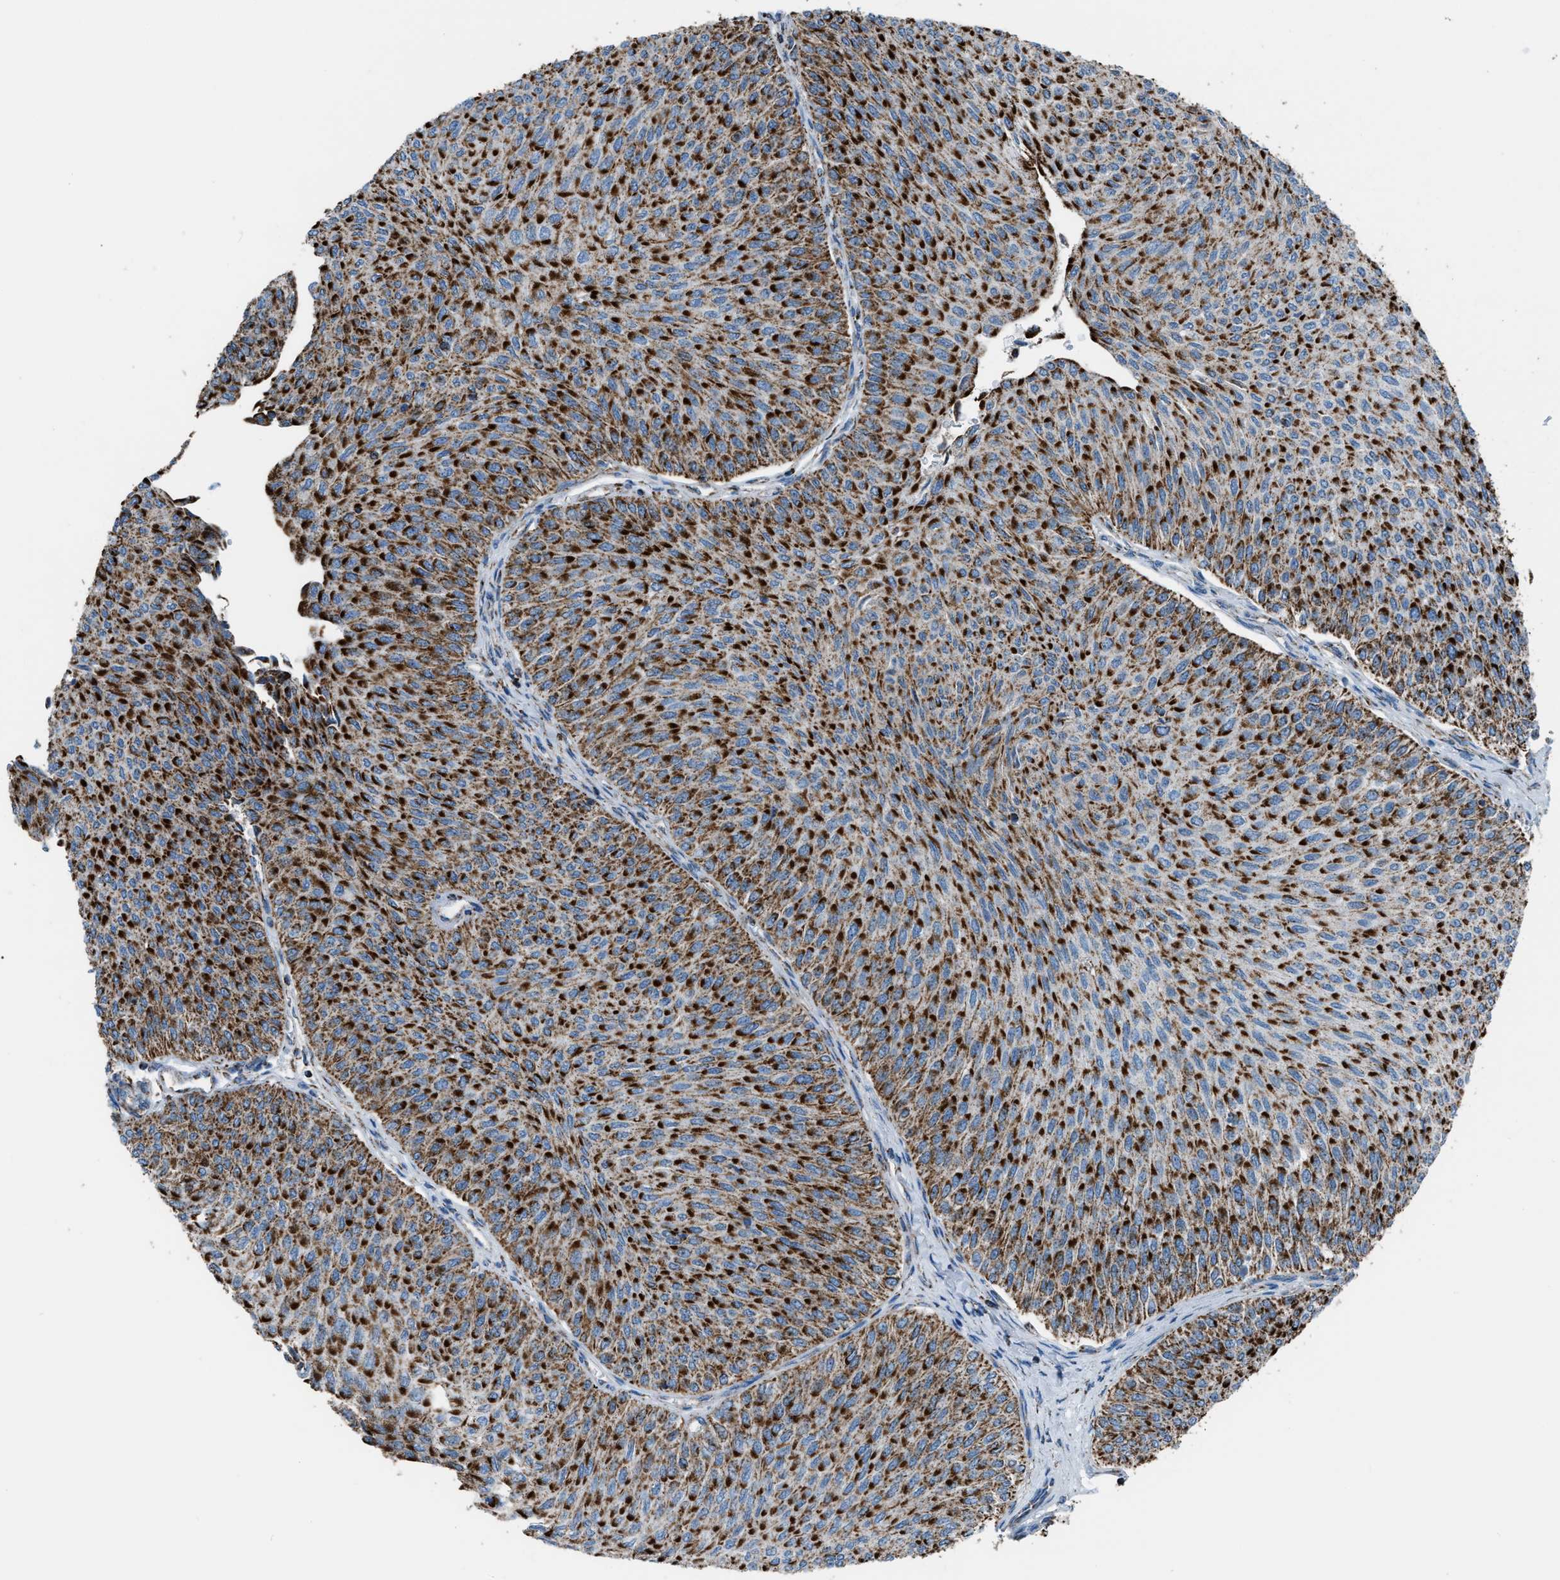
{"staining": {"intensity": "strong", "quantity": ">75%", "location": "cytoplasmic/membranous"}, "tissue": "urothelial cancer", "cell_type": "Tumor cells", "image_type": "cancer", "snomed": [{"axis": "morphology", "description": "Urothelial carcinoma, Low grade"}, {"axis": "topography", "description": "Urinary bladder"}], "caption": "The micrograph exhibits immunohistochemical staining of urothelial carcinoma (low-grade). There is strong cytoplasmic/membranous expression is present in approximately >75% of tumor cells. The staining was performed using DAB (3,3'-diaminobenzidine) to visualize the protein expression in brown, while the nuclei were stained in blue with hematoxylin (Magnification: 20x).", "gene": "MDH2", "patient": {"sex": "male", "age": 78}}